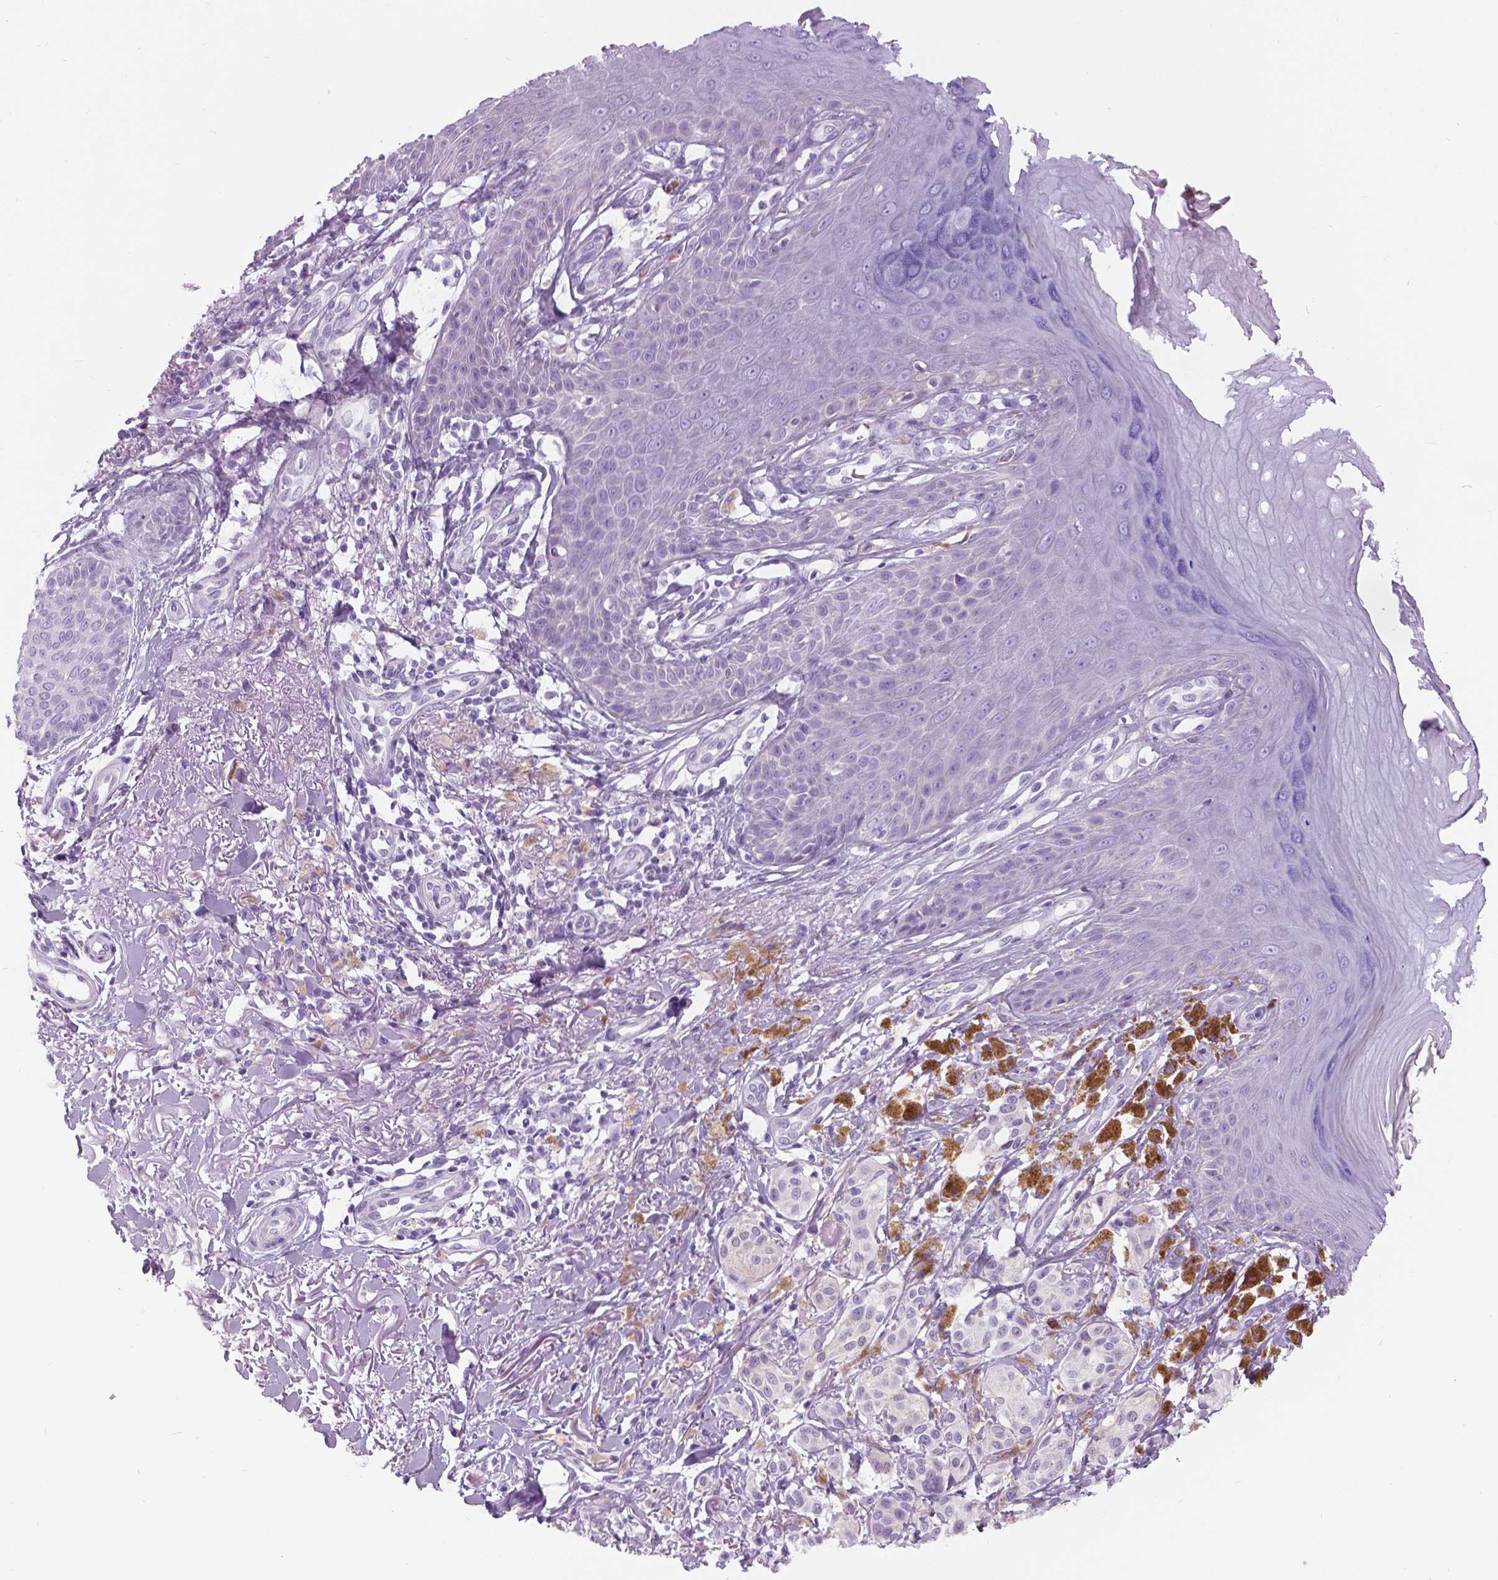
{"staining": {"intensity": "negative", "quantity": "none", "location": "none"}, "tissue": "melanoma", "cell_type": "Tumor cells", "image_type": "cancer", "snomed": [{"axis": "morphology", "description": "Malignant melanoma, NOS"}, {"axis": "topography", "description": "Skin"}], "caption": "Immunohistochemistry photomicrograph of malignant melanoma stained for a protein (brown), which shows no positivity in tumor cells.", "gene": "TP53TG5", "patient": {"sex": "female", "age": 80}}